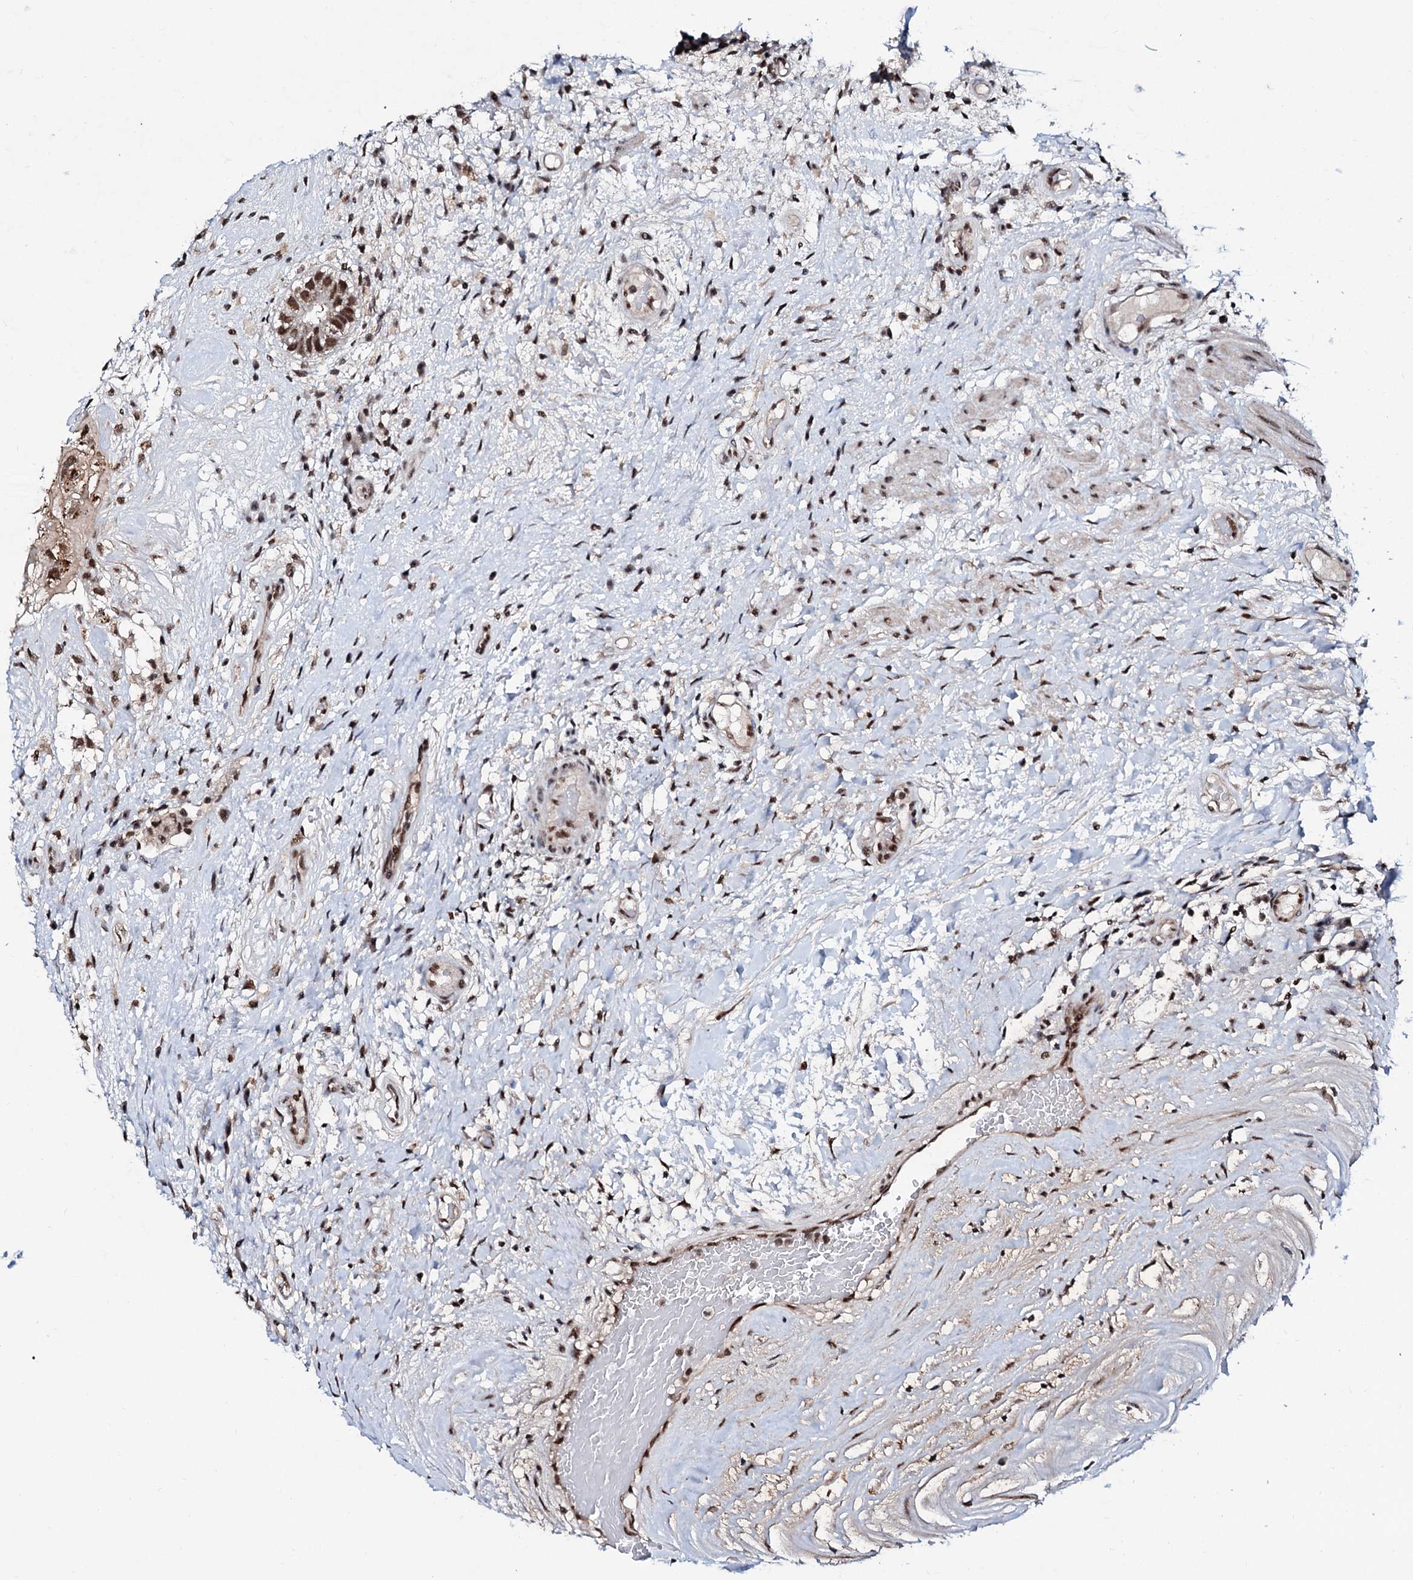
{"staining": {"intensity": "moderate", "quantity": ">75%", "location": "nuclear"}, "tissue": "testis cancer", "cell_type": "Tumor cells", "image_type": "cancer", "snomed": [{"axis": "morphology", "description": "Carcinoma, Embryonal, NOS"}, {"axis": "topography", "description": "Testis"}], "caption": "Testis cancer (embryonal carcinoma) tissue reveals moderate nuclear positivity in approximately >75% of tumor cells, visualized by immunohistochemistry.", "gene": "PRPF18", "patient": {"sex": "male", "age": 26}}